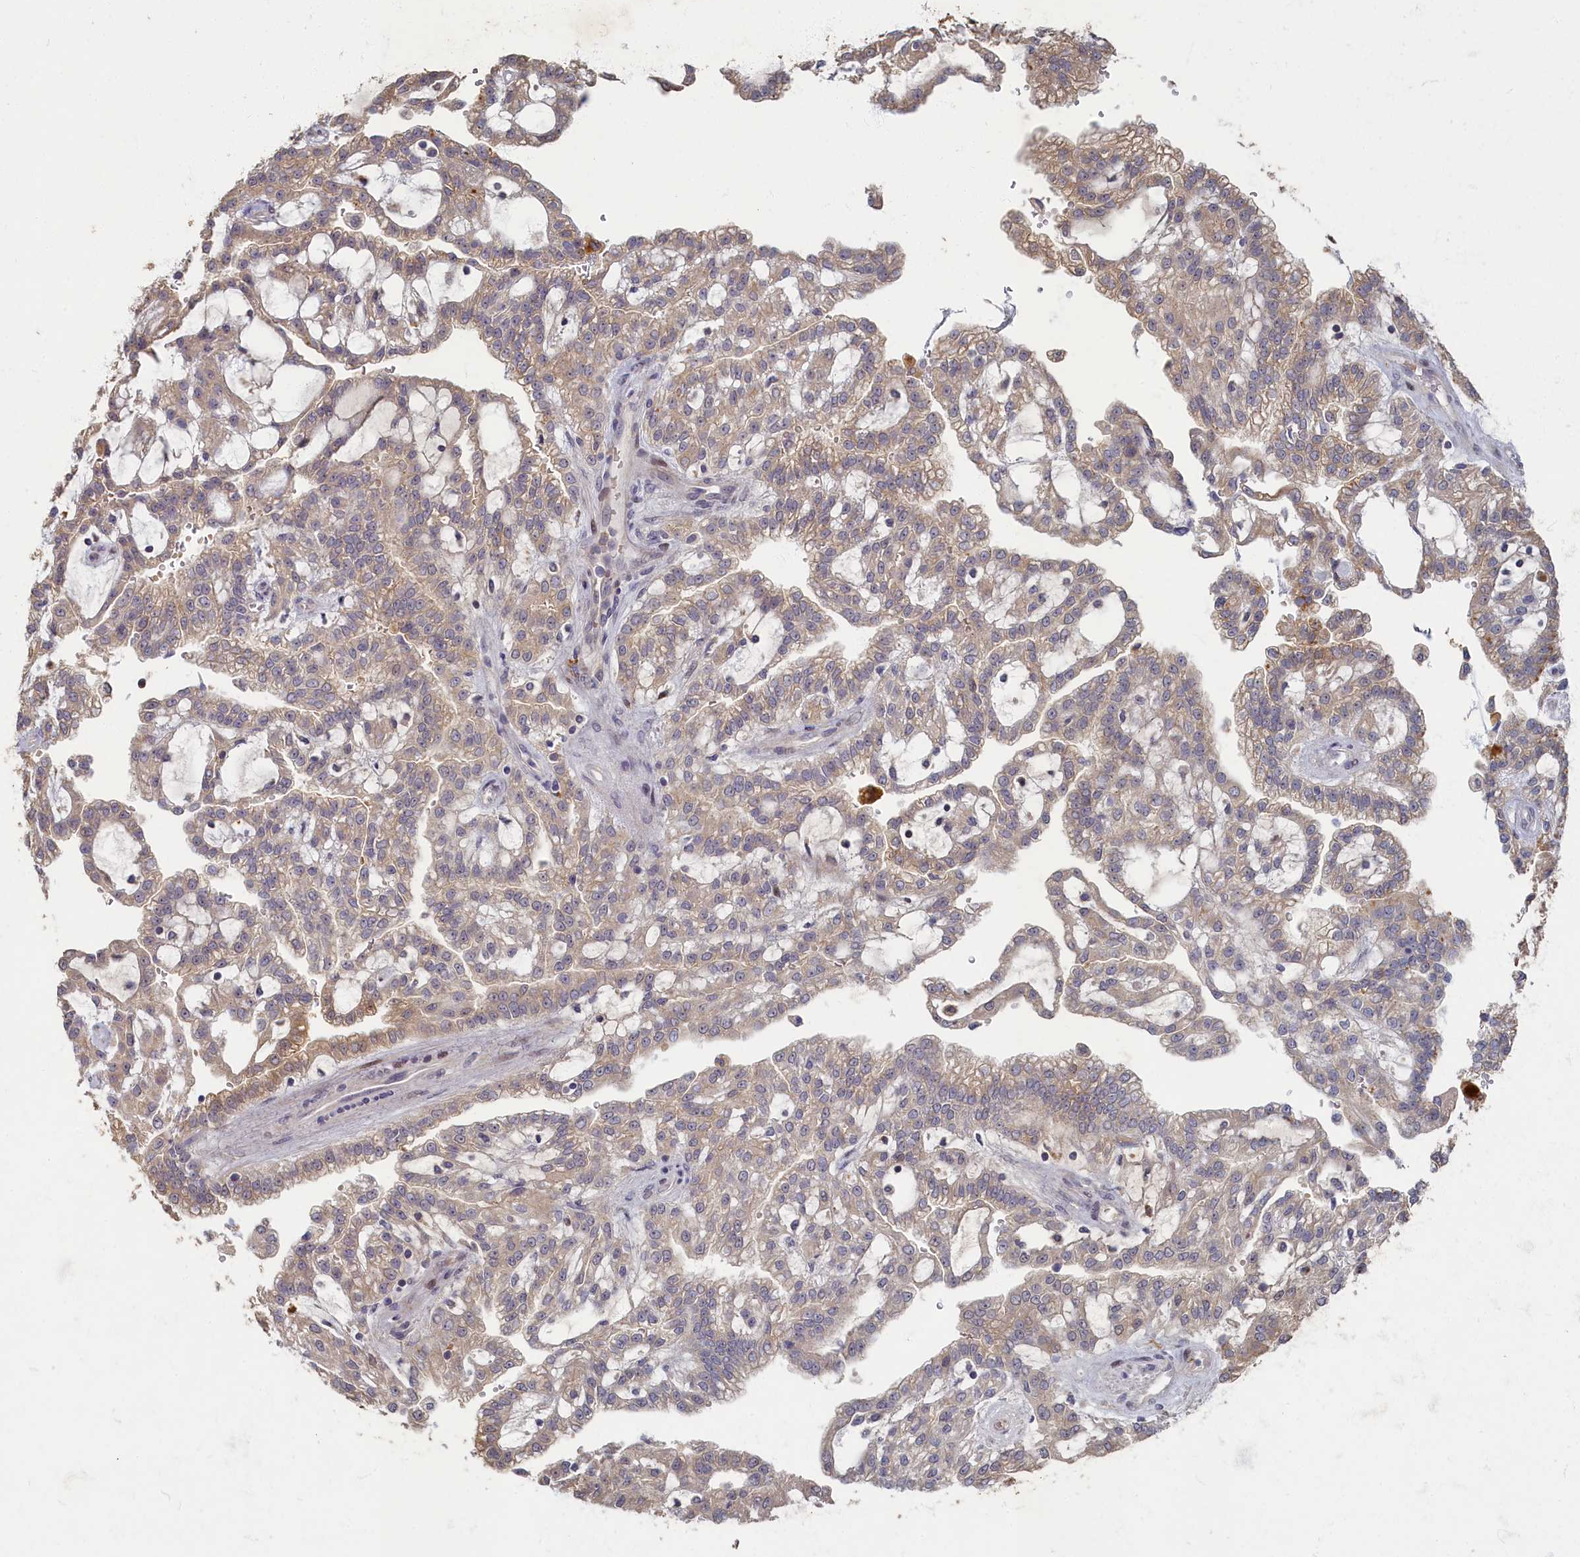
{"staining": {"intensity": "weak", "quantity": ">75%", "location": "cytoplasmic/membranous"}, "tissue": "renal cancer", "cell_type": "Tumor cells", "image_type": "cancer", "snomed": [{"axis": "morphology", "description": "Adenocarcinoma, NOS"}, {"axis": "topography", "description": "Kidney"}], "caption": "Immunohistochemical staining of renal cancer (adenocarcinoma) demonstrates low levels of weak cytoplasmic/membranous protein positivity in approximately >75% of tumor cells. Using DAB (brown) and hematoxylin (blue) stains, captured at high magnification using brightfield microscopy.", "gene": "HUNK", "patient": {"sex": "male", "age": 63}}